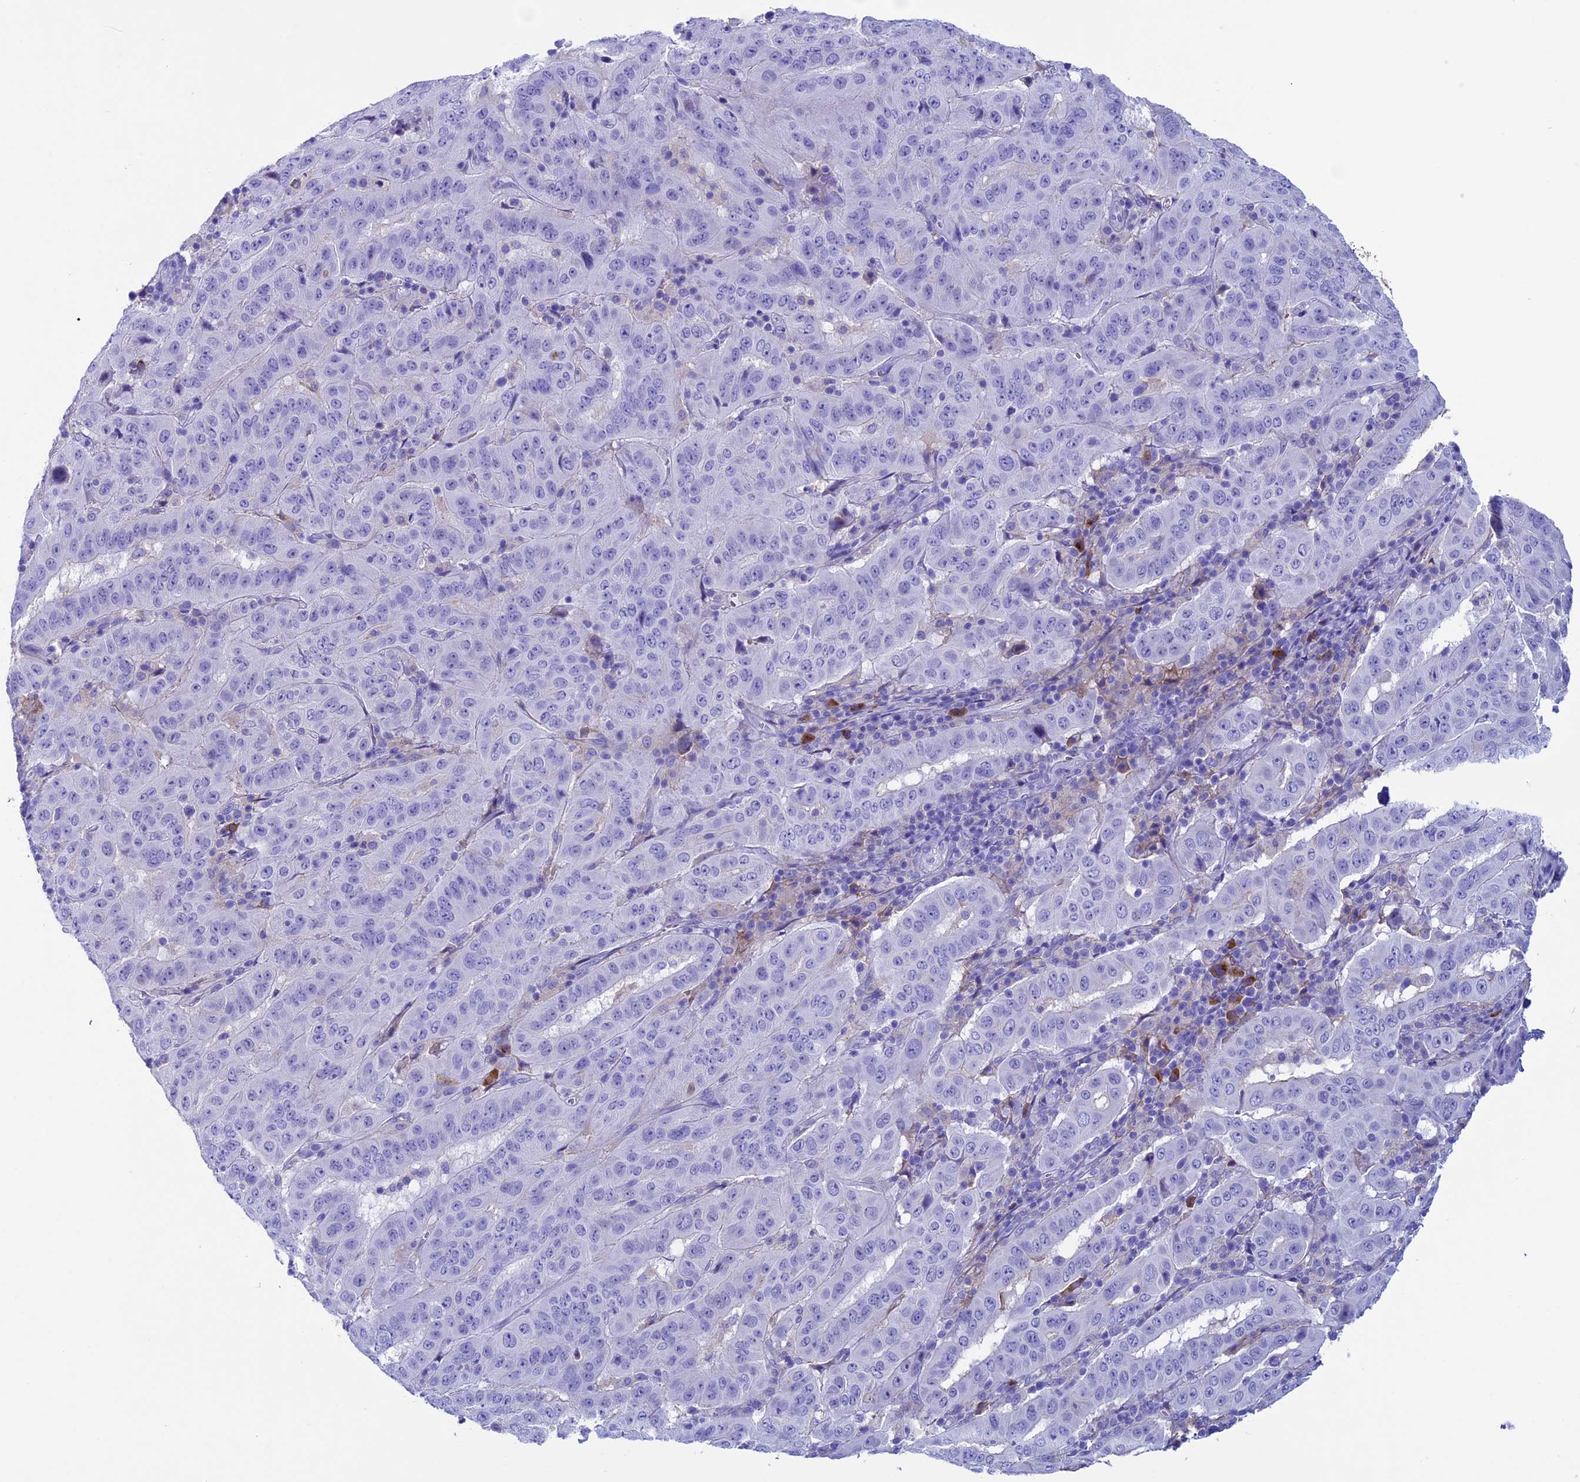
{"staining": {"intensity": "negative", "quantity": "none", "location": "none"}, "tissue": "pancreatic cancer", "cell_type": "Tumor cells", "image_type": "cancer", "snomed": [{"axis": "morphology", "description": "Adenocarcinoma, NOS"}, {"axis": "topography", "description": "Pancreas"}], "caption": "Tumor cells are negative for brown protein staining in pancreatic adenocarcinoma.", "gene": "IGSF6", "patient": {"sex": "male", "age": 63}}